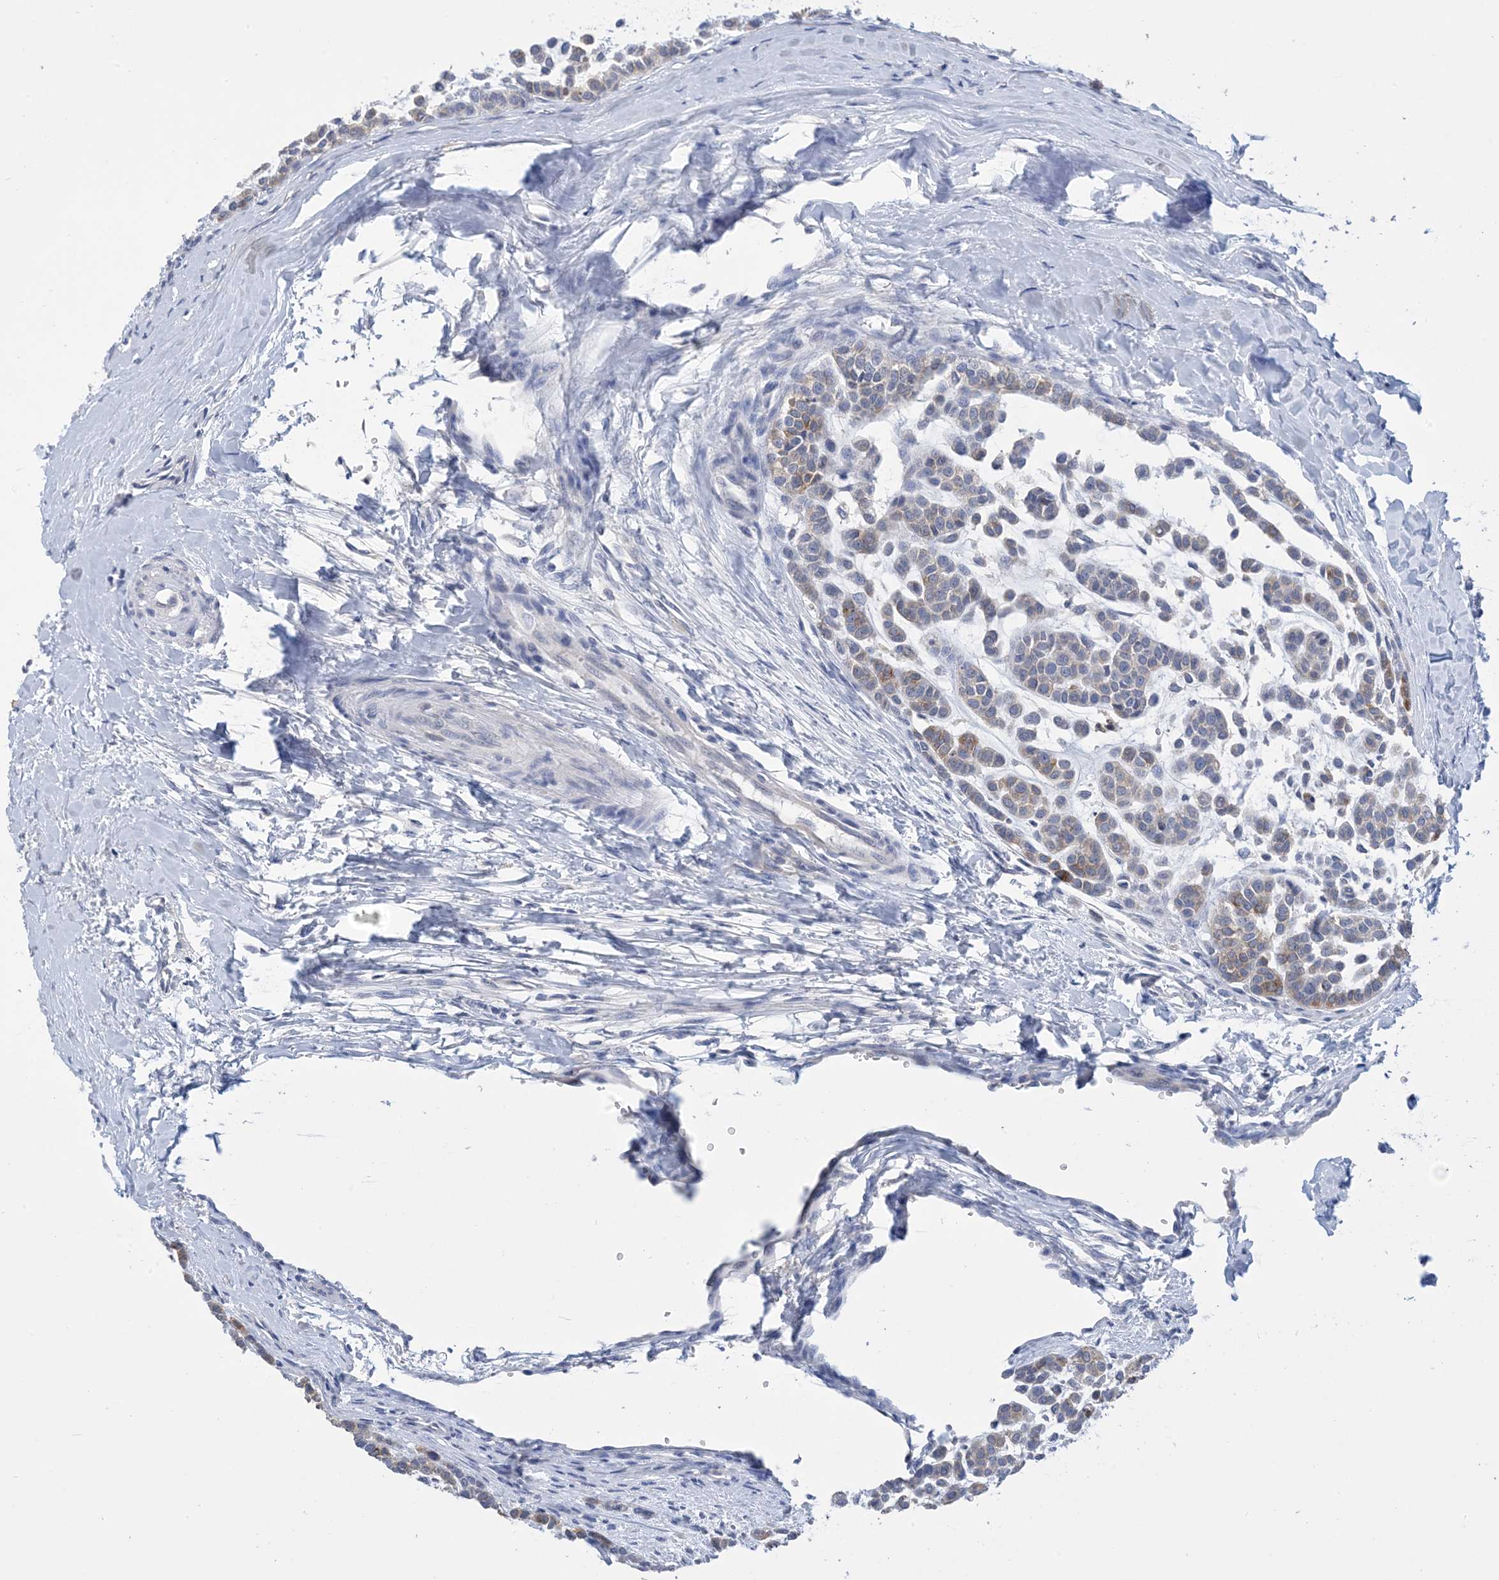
{"staining": {"intensity": "weak", "quantity": "<25%", "location": "cytoplasmic/membranous"}, "tissue": "head and neck cancer", "cell_type": "Tumor cells", "image_type": "cancer", "snomed": [{"axis": "morphology", "description": "Adenocarcinoma, NOS"}, {"axis": "morphology", "description": "Adenoma, NOS"}, {"axis": "topography", "description": "Head-Neck"}], "caption": "This is a histopathology image of IHC staining of head and neck adenocarcinoma, which shows no expression in tumor cells.", "gene": "DSC3", "patient": {"sex": "female", "age": 55}}